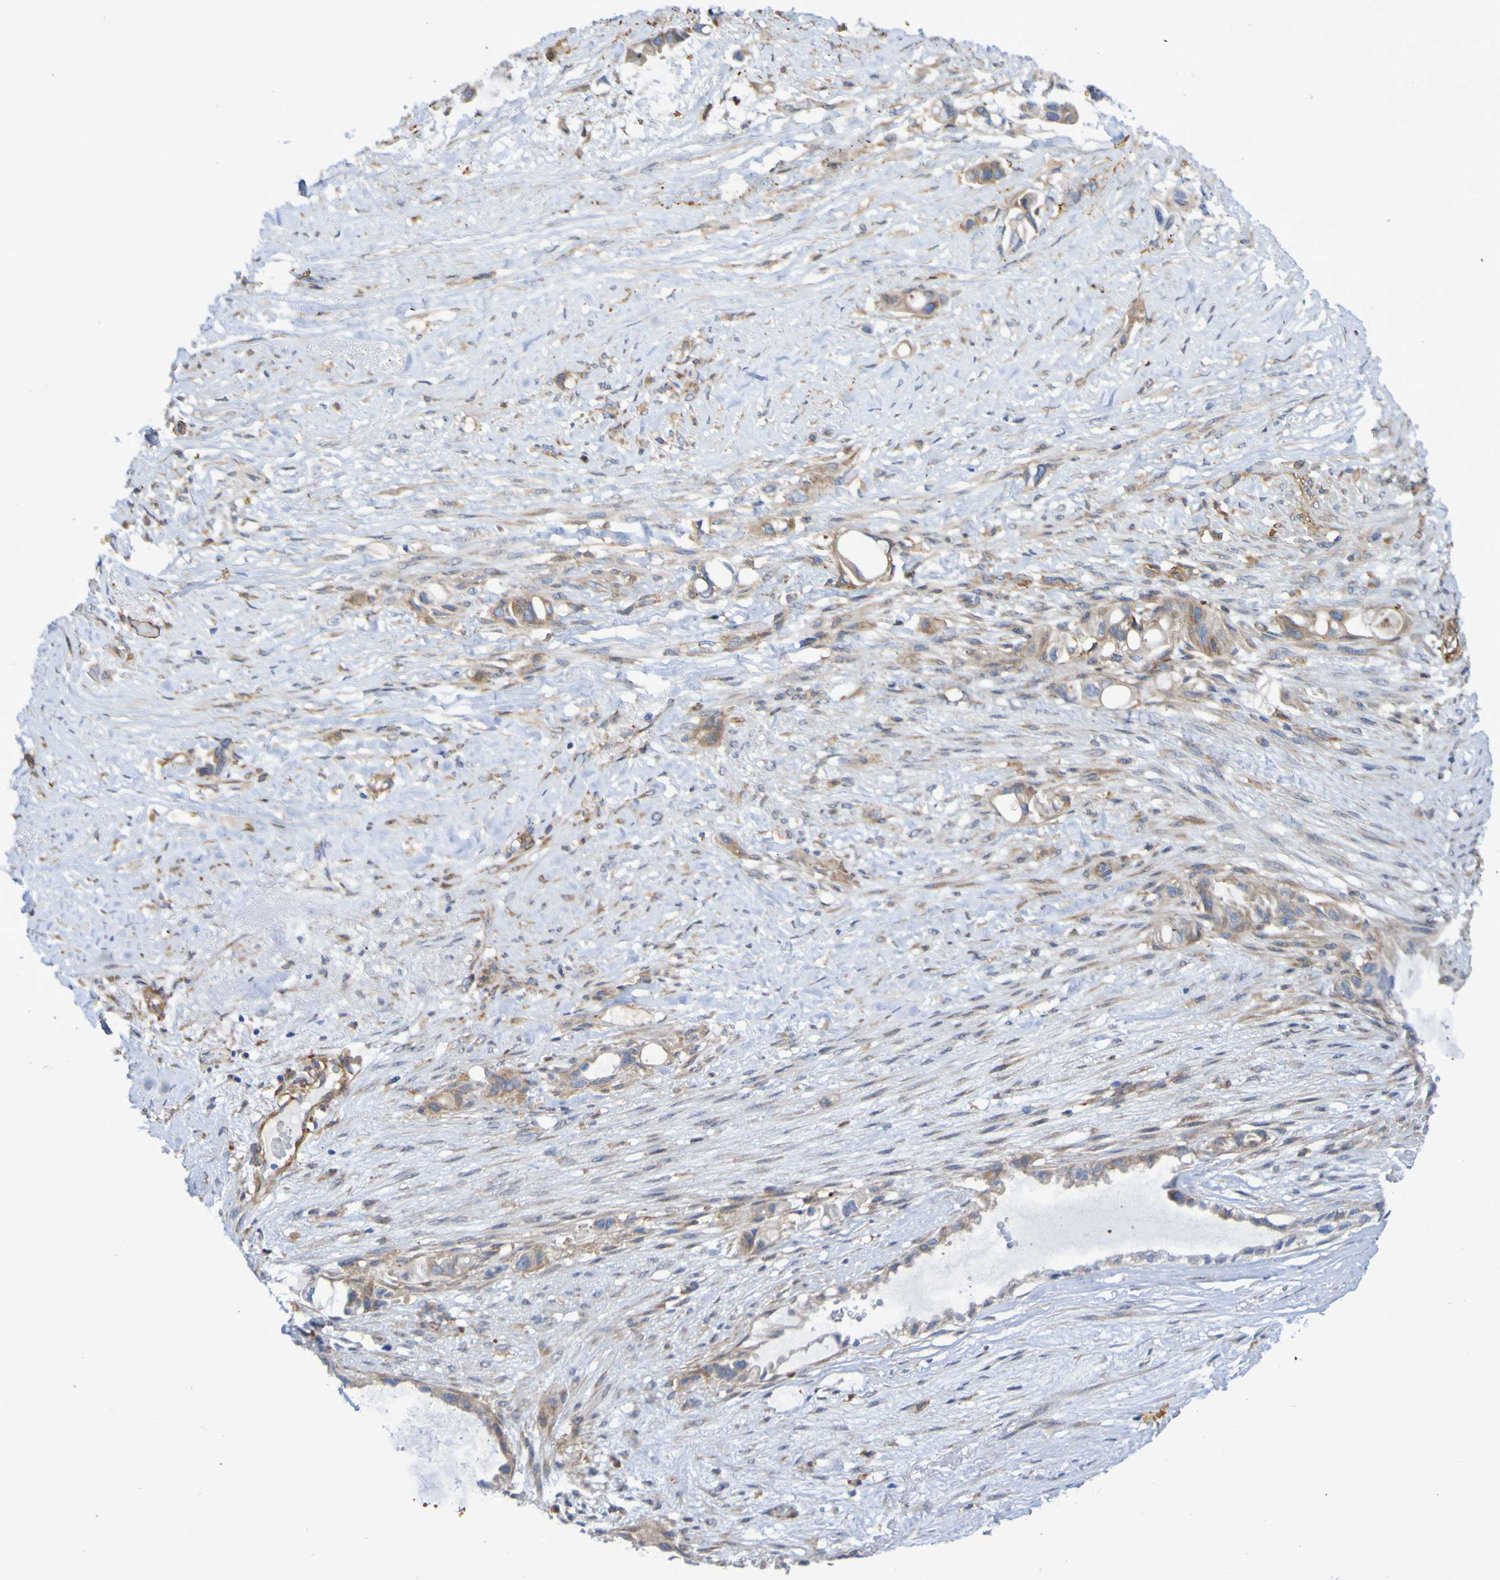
{"staining": {"intensity": "weak", "quantity": ">75%", "location": "cytoplasmic/membranous"}, "tissue": "liver cancer", "cell_type": "Tumor cells", "image_type": "cancer", "snomed": [{"axis": "morphology", "description": "Cholangiocarcinoma"}, {"axis": "topography", "description": "Liver"}], "caption": "Immunohistochemistry (DAB (3,3'-diaminobenzidine)) staining of human cholangiocarcinoma (liver) shows weak cytoplasmic/membranous protein expression in about >75% of tumor cells.", "gene": "SCRG1", "patient": {"sex": "female", "age": 65}}